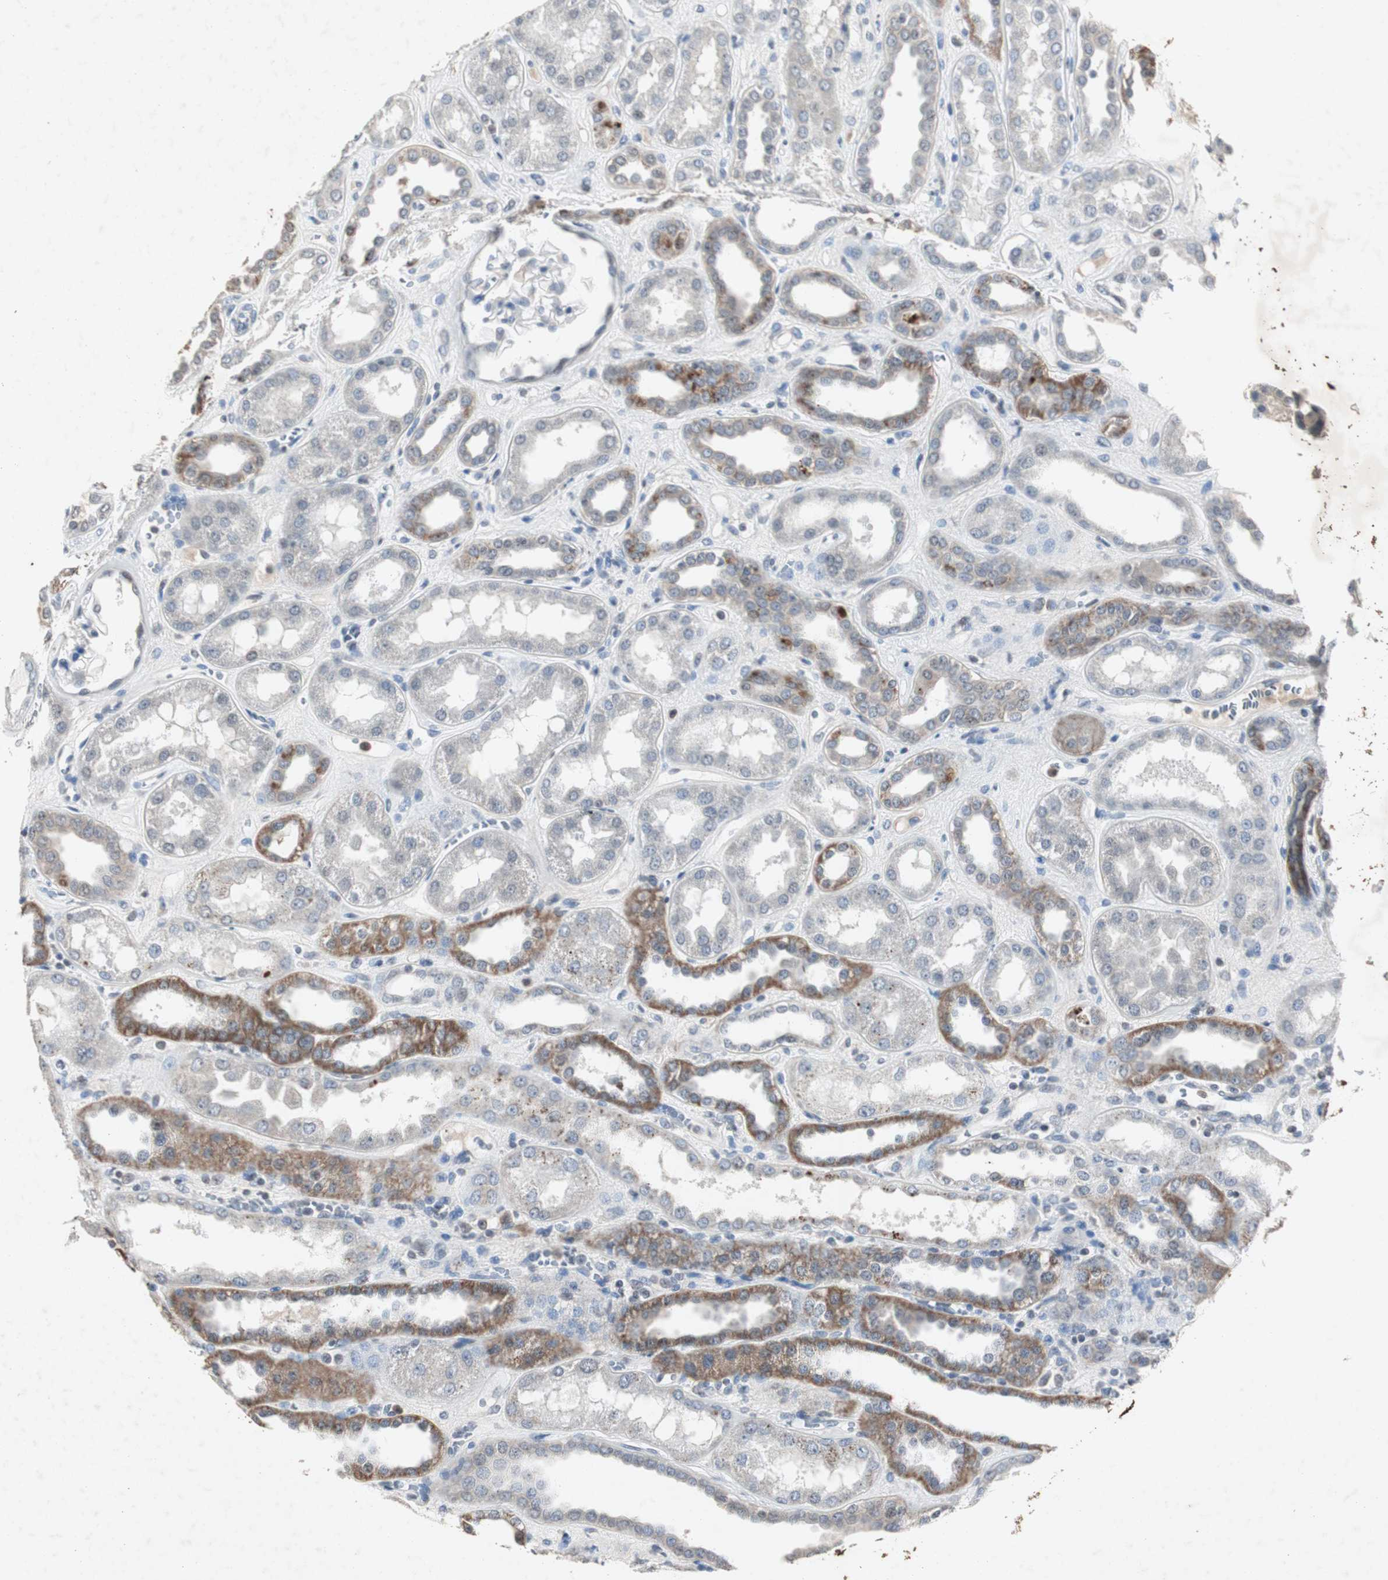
{"staining": {"intensity": "negative", "quantity": "none", "location": "none"}, "tissue": "kidney", "cell_type": "Cells in glomeruli", "image_type": "normal", "snomed": [{"axis": "morphology", "description": "Normal tissue, NOS"}, {"axis": "topography", "description": "Kidney"}], "caption": "The IHC photomicrograph has no significant staining in cells in glomeruli of kidney. Brightfield microscopy of IHC stained with DAB (brown) and hematoxylin (blue), captured at high magnification.", "gene": "ADNP2", "patient": {"sex": "male", "age": 59}}